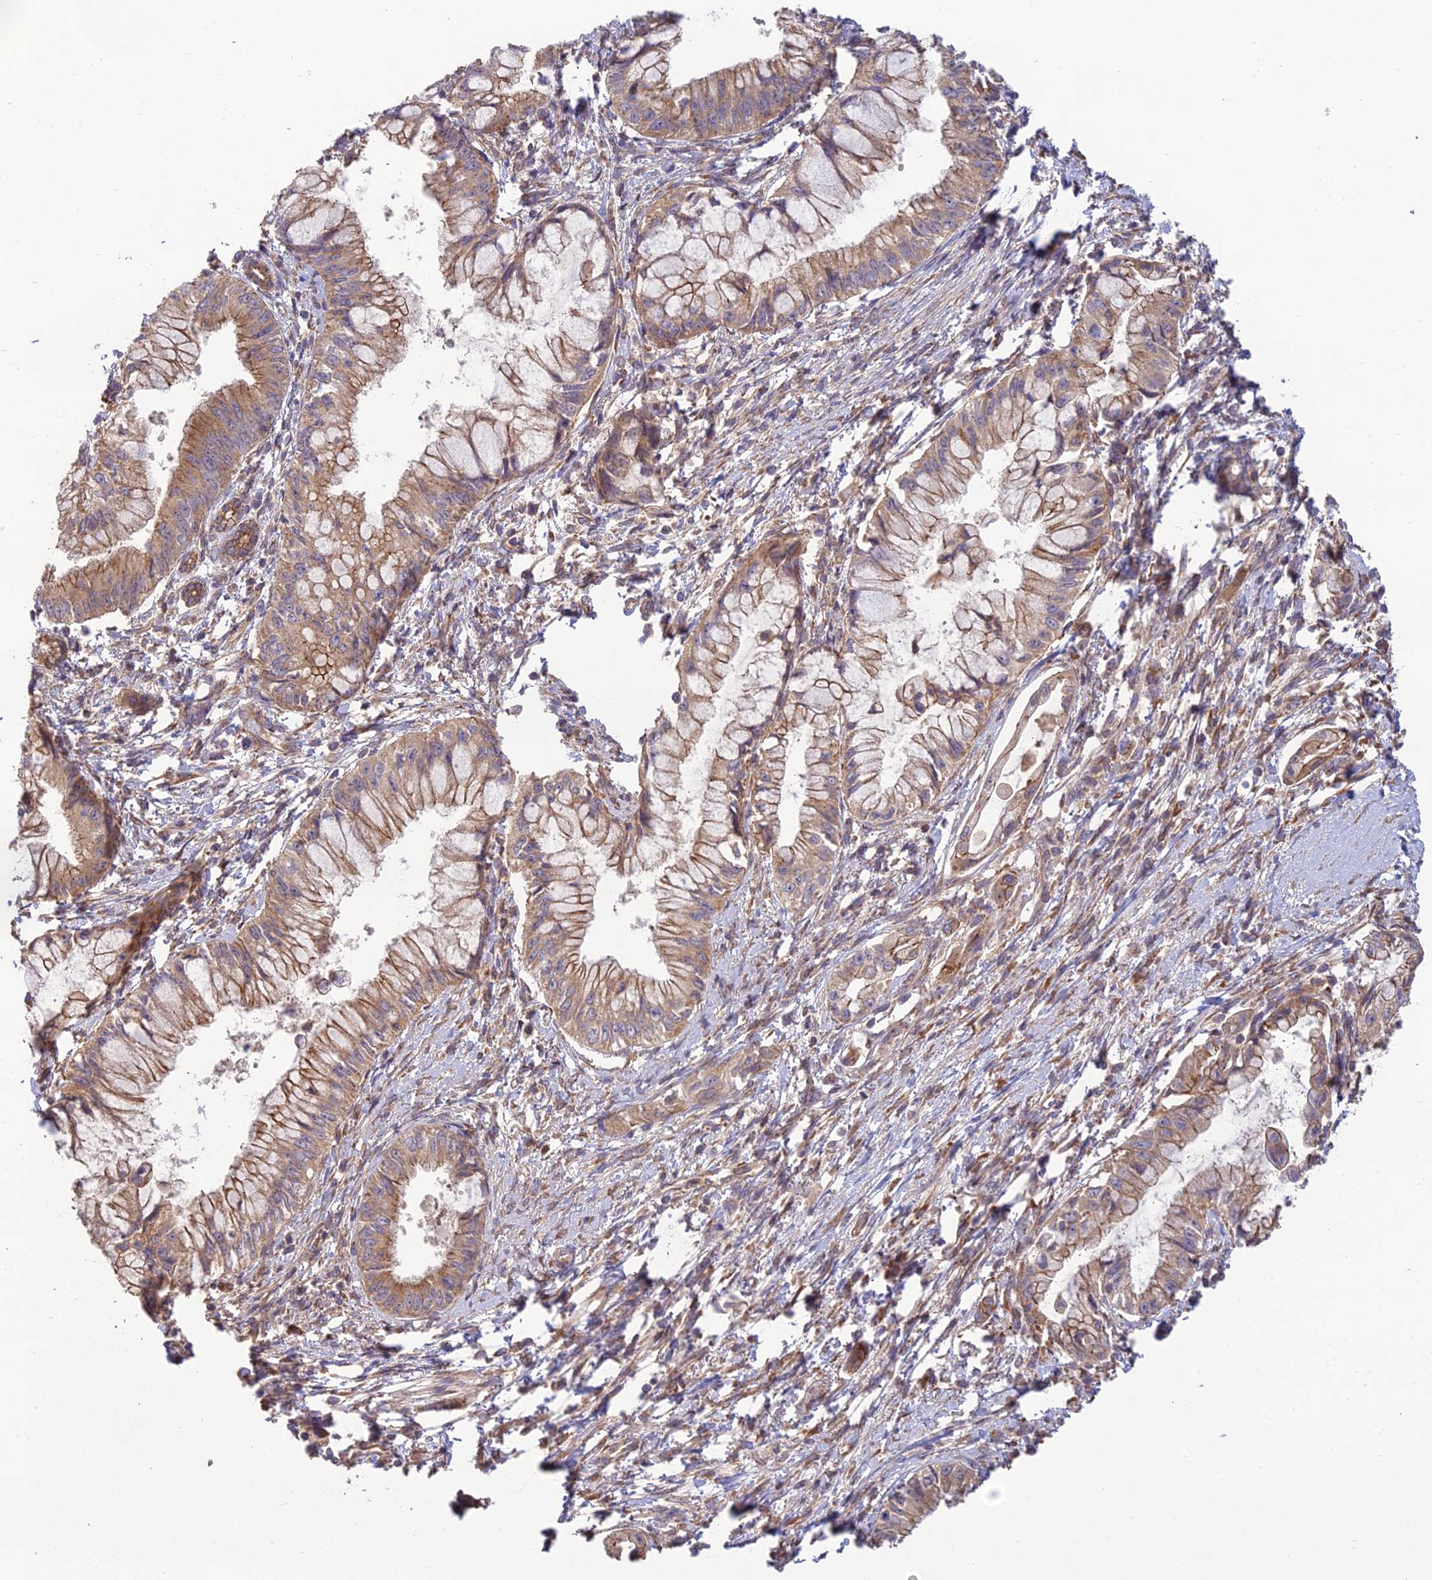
{"staining": {"intensity": "moderate", "quantity": ">75%", "location": "cytoplasmic/membranous"}, "tissue": "pancreatic cancer", "cell_type": "Tumor cells", "image_type": "cancer", "snomed": [{"axis": "morphology", "description": "Adenocarcinoma, NOS"}, {"axis": "topography", "description": "Pancreas"}], "caption": "A medium amount of moderate cytoplasmic/membranous expression is seen in approximately >75% of tumor cells in pancreatic cancer (adenocarcinoma) tissue. Nuclei are stained in blue.", "gene": "MRNIP", "patient": {"sex": "male", "age": 48}}